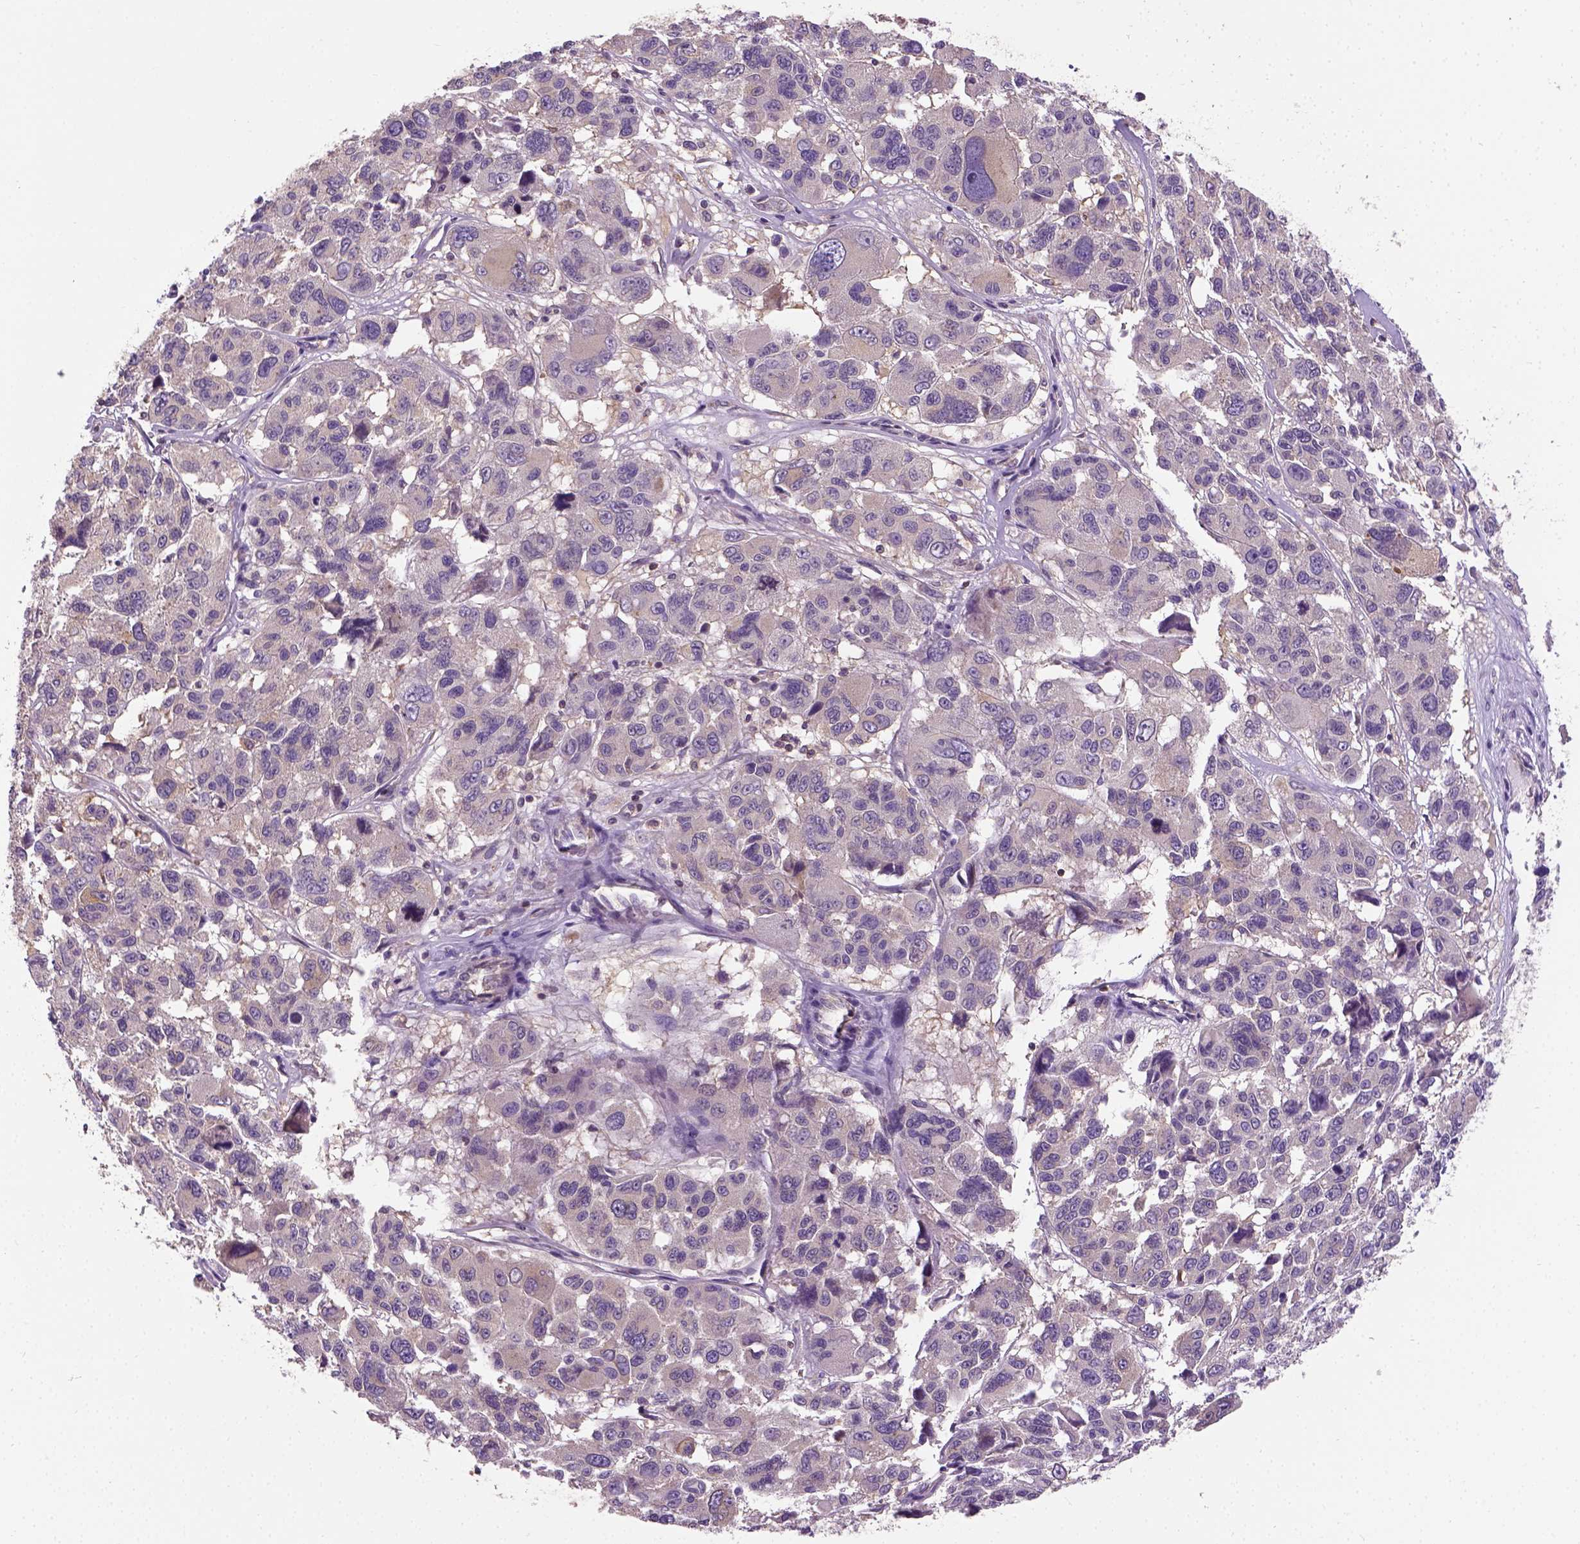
{"staining": {"intensity": "weak", "quantity": "25%-75%", "location": "cytoplasmic/membranous,nuclear"}, "tissue": "melanoma", "cell_type": "Tumor cells", "image_type": "cancer", "snomed": [{"axis": "morphology", "description": "Malignant melanoma, NOS"}, {"axis": "topography", "description": "Skin"}], "caption": "Human malignant melanoma stained with a brown dye shows weak cytoplasmic/membranous and nuclear positive expression in approximately 25%-75% of tumor cells.", "gene": "CRACR2A", "patient": {"sex": "female", "age": 66}}